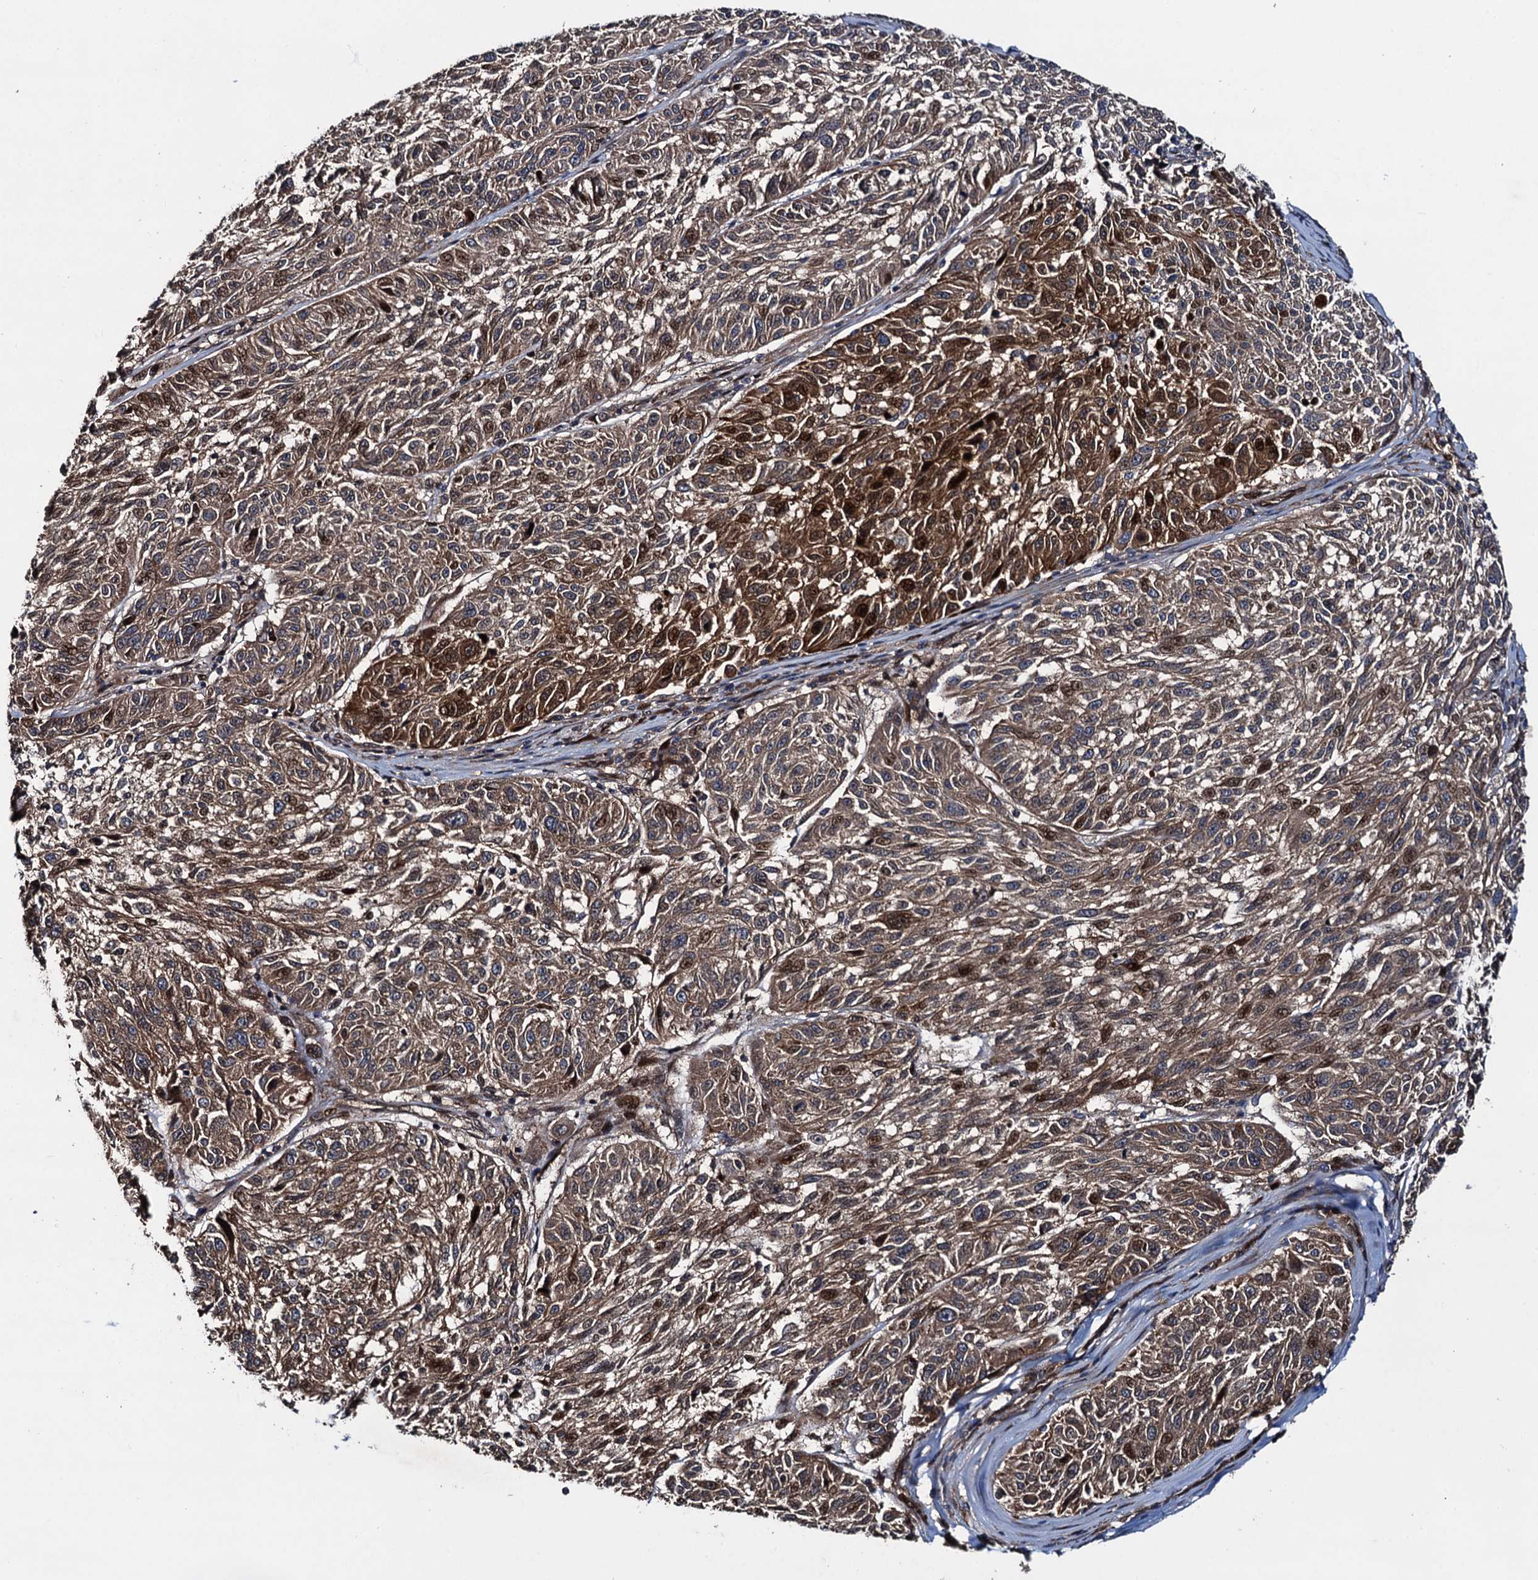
{"staining": {"intensity": "moderate", "quantity": ">75%", "location": "cytoplasmic/membranous,nuclear"}, "tissue": "melanoma", "cell_type": "Tumor cells", "image_type": "cancer", "snomed": [{"axis": "morphology", "description": "Malignant melanoma, NOS"}, {"axis": "topography", "description": "Skin"}], "caption": "Malignant melanoma was stained to show a protein in brown. There is medium levels of moderate cytoplasmic/membranous and nuclear expression in about >75% of tumor cells.", "gene": "RHOBTB1", "patient": {"sex": "male", "age": 53}}